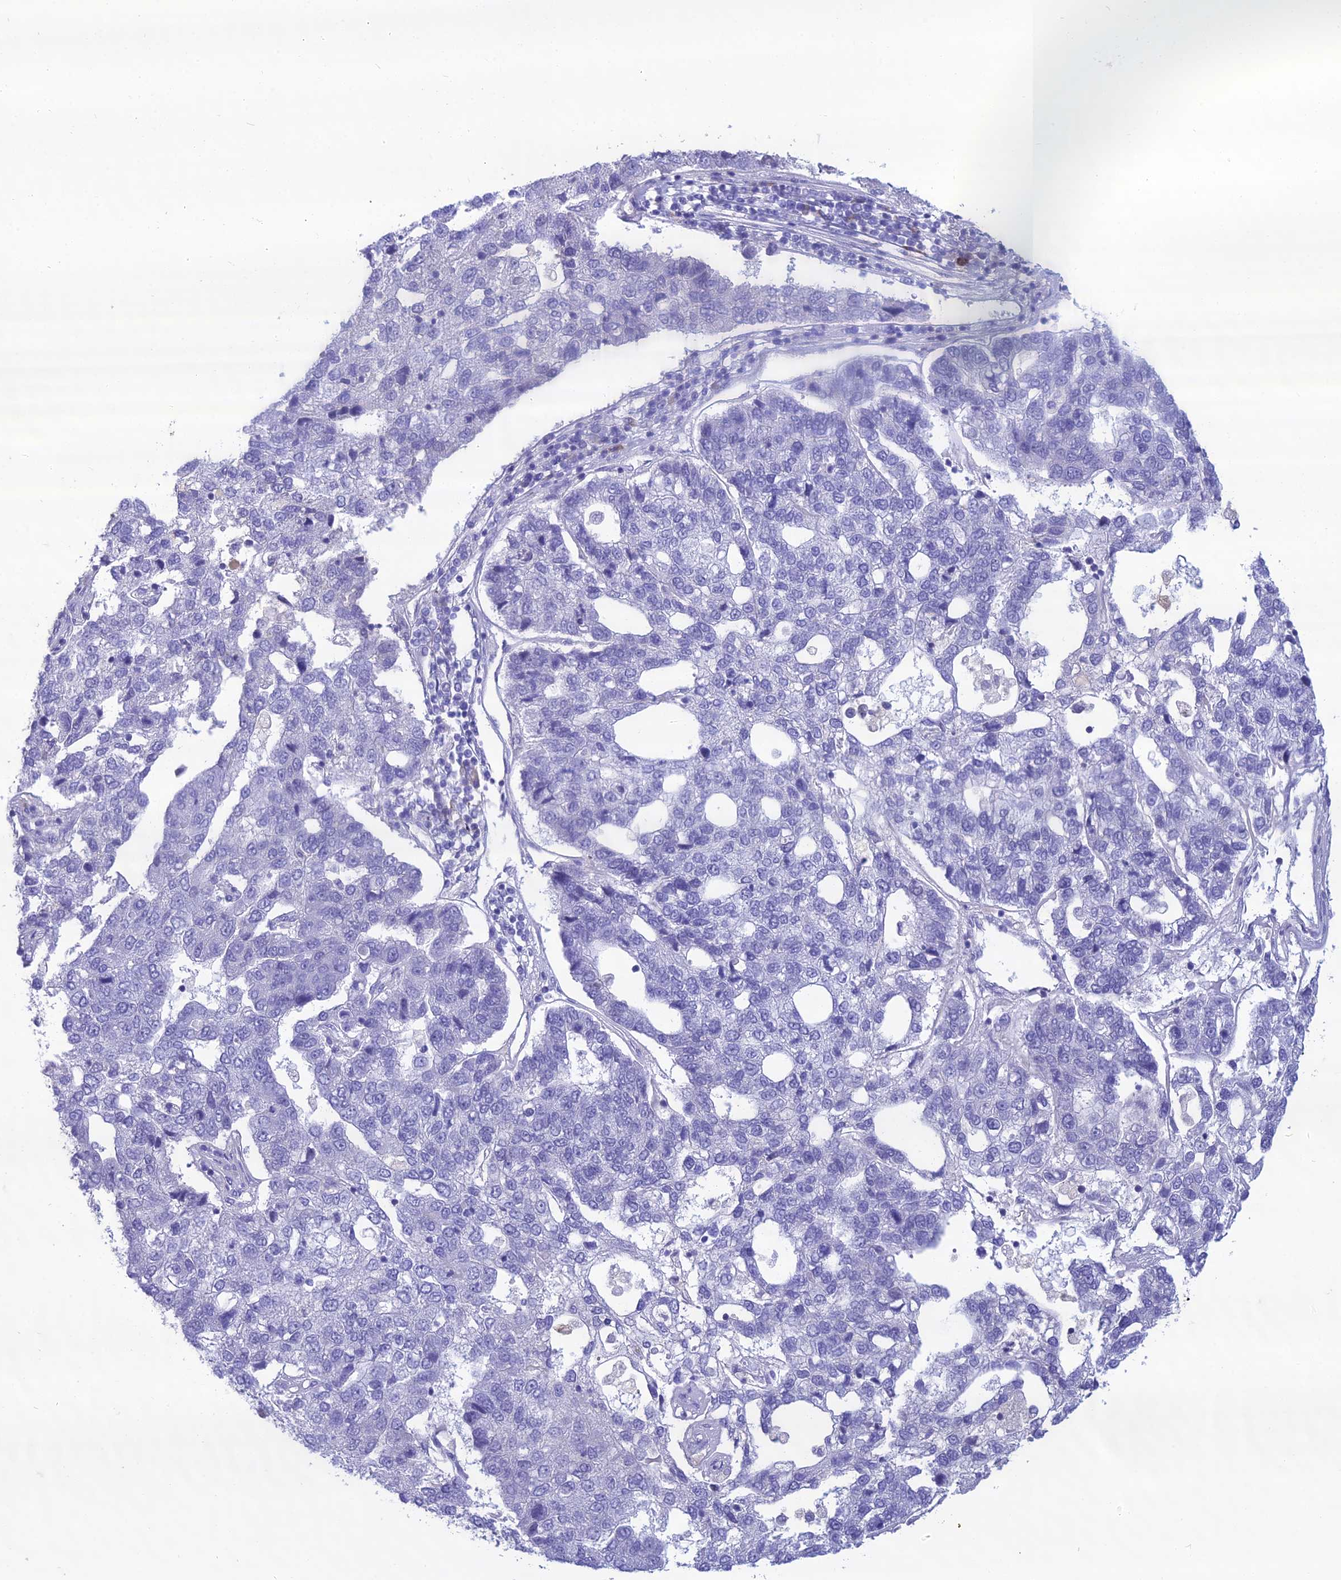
{"staining": {"intensity": "negative", "quantity": "none", "location": "none"}, "tissue": "pancreatic cancer", "cell_type": "Tumor cells", "image_type": "cancer", "snomed": [{"axis": "morphology", "description": "Adenocarcinoma, NOS"}, {"axis": "topography", "description": "Pancreas"}], "caption": "Pancreatic cancer (adenocarcinoma) stained for a protein using IHC exhibits no expression tumor cells.", "gene": "CRB2", "patient": {"sex": "female", "age": 61}}